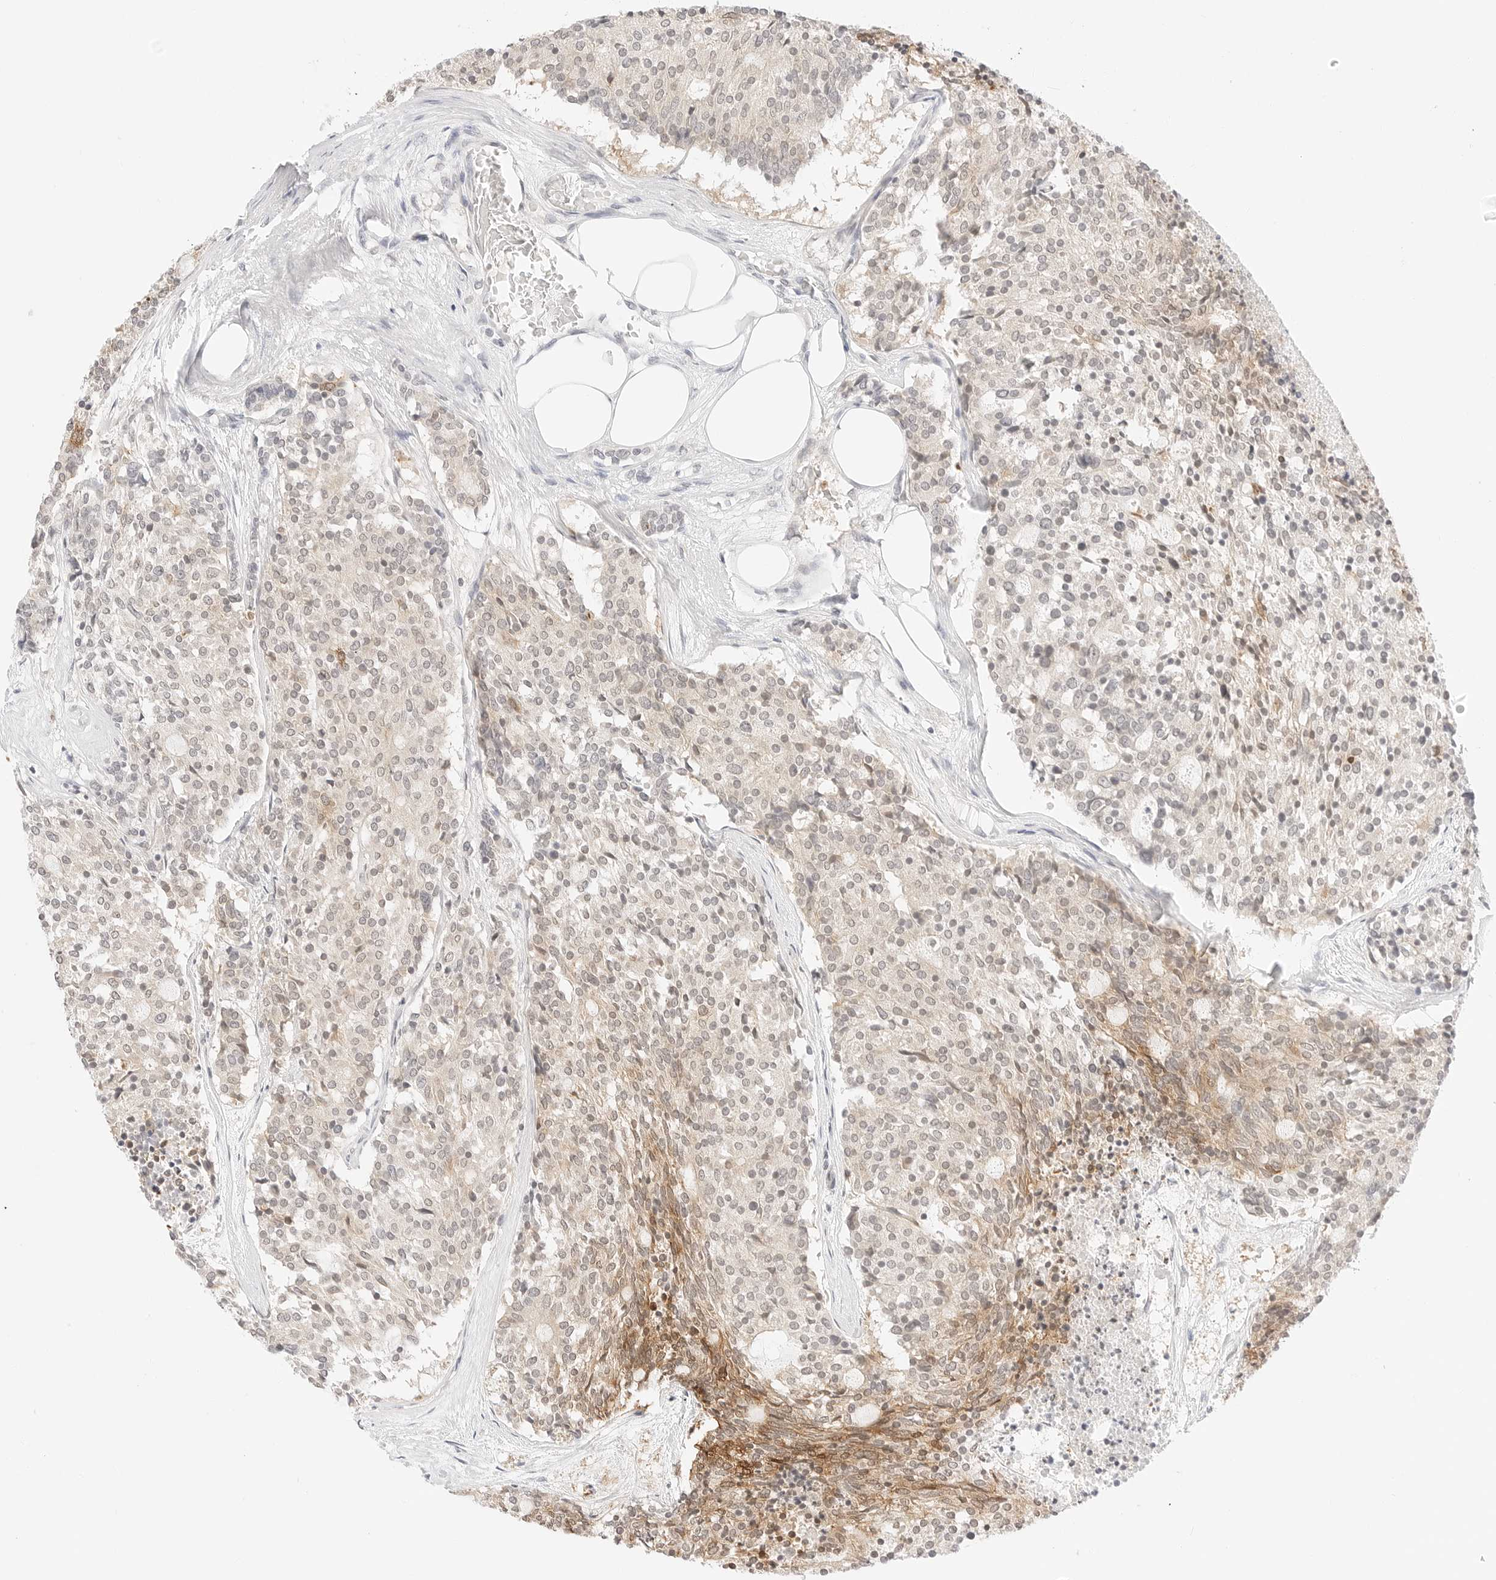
{"staining": {"intensity": "moderate", "quantity": "<25%", "location": "cytoplasmic/membranous"}, "tissue": "carcinoid", "cell_type": "Tumor cells", "image_type": "cancer", "snomed": [{"axis": "morphology", "description": "Carcinoid, malignant, NOS"}, {"axis": "topography", "description": "Pancreas"}], "caption": "Carcinoid stained with a brown dye demonstrates moderate cytoplasmic/membranous positive positivity in about <25% of tumor cells.", "gene": "GNAS", "patient": {"sex": "female", "age": 54}}